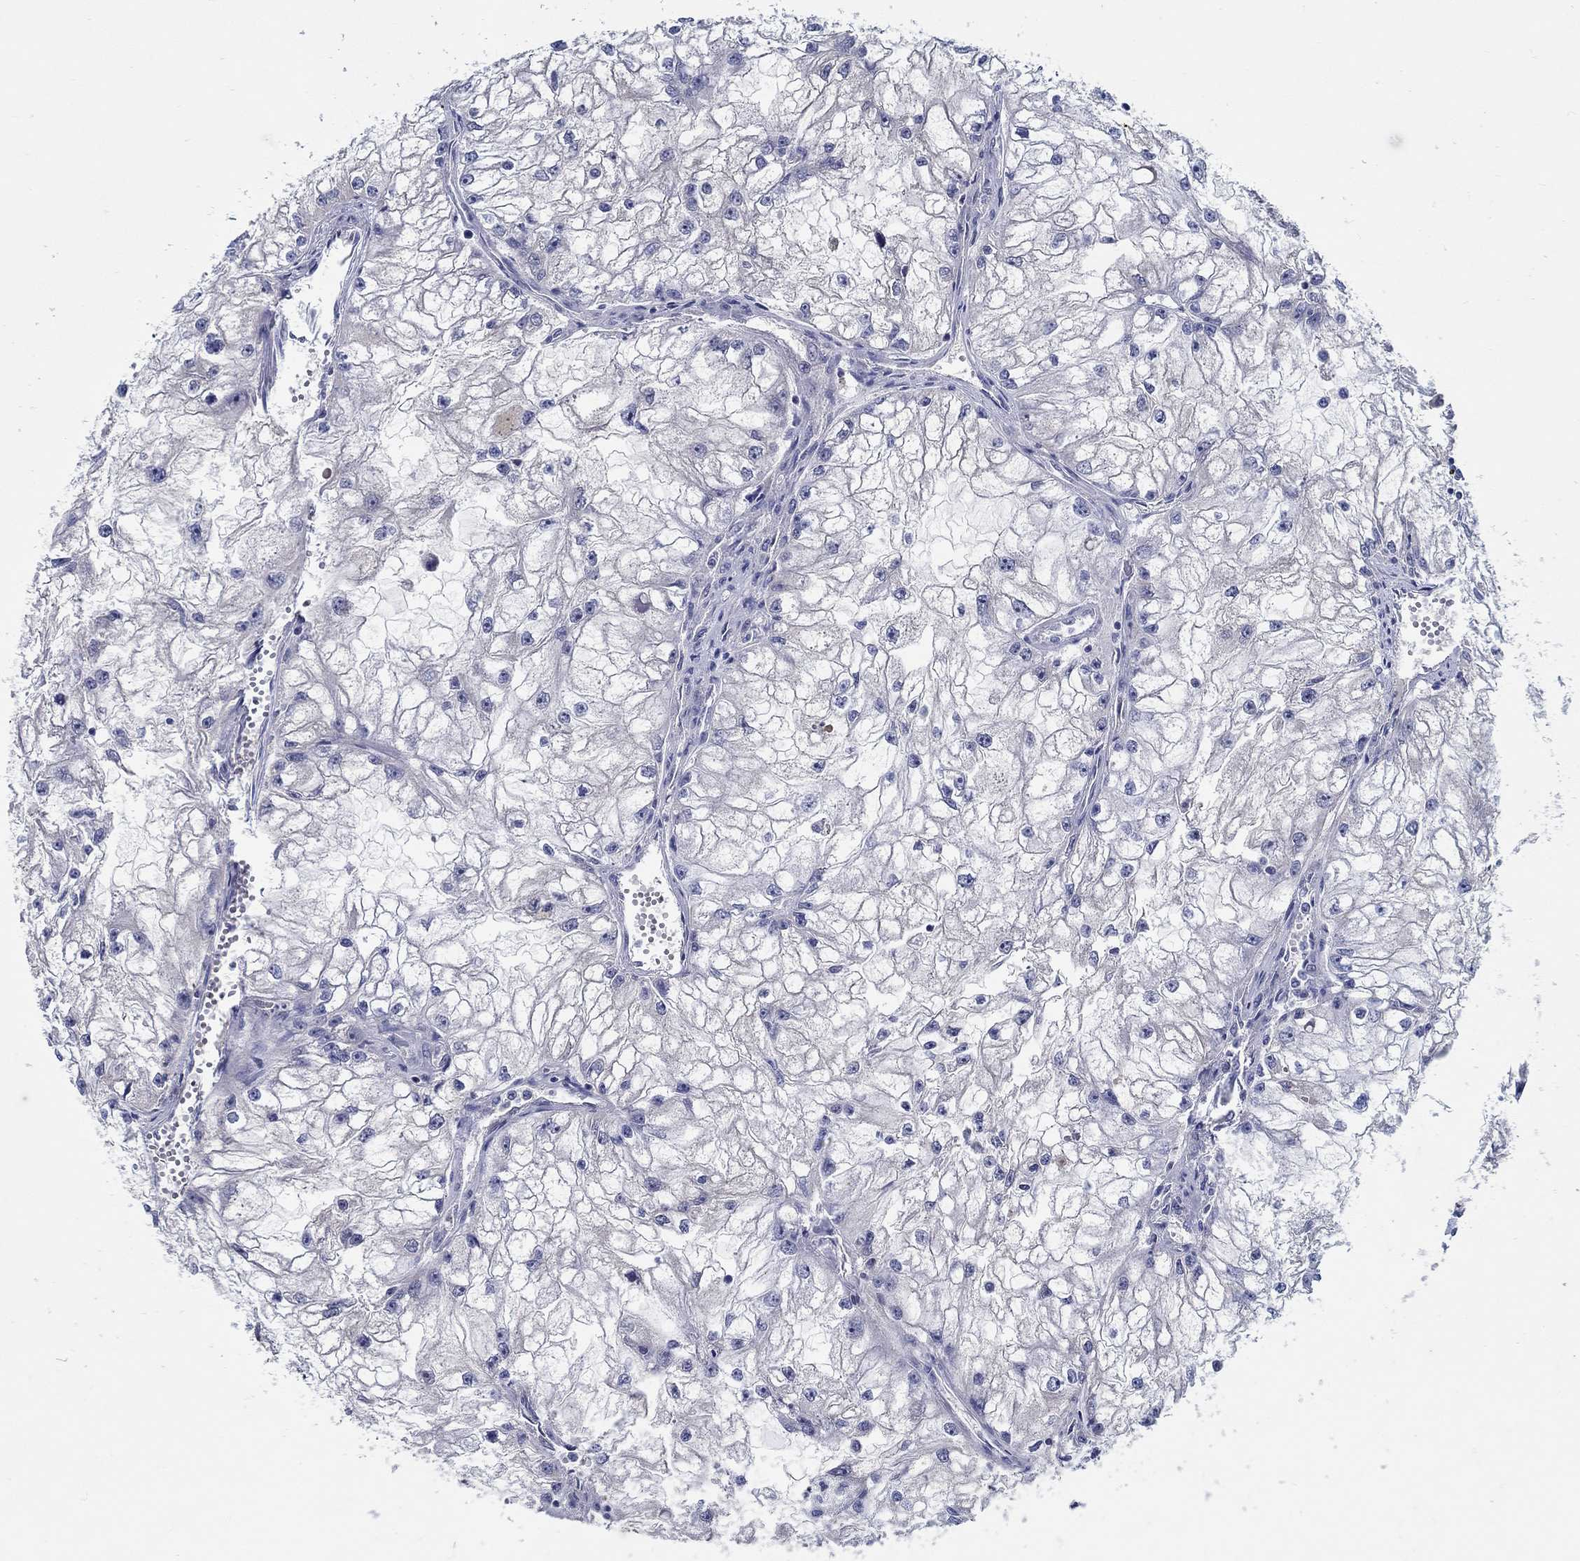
{"staining": {"intensity": "negative", "quantity": "none", "location": "none"}, "tissue": "renal cancer", "cell_type": "Tumor cells", "image_type": "cancer", "snomed": [{"axis": "morphology", "description": "Adenocarcinoma, NOS"}, {"axis": "topography", "description": "Kidney"}], "caption": "A photomicrograph of human renal cancer is negative for staining in tumor cells.", "gene": "CRYGD", "patient": {"sex": "male", "age": 59}}